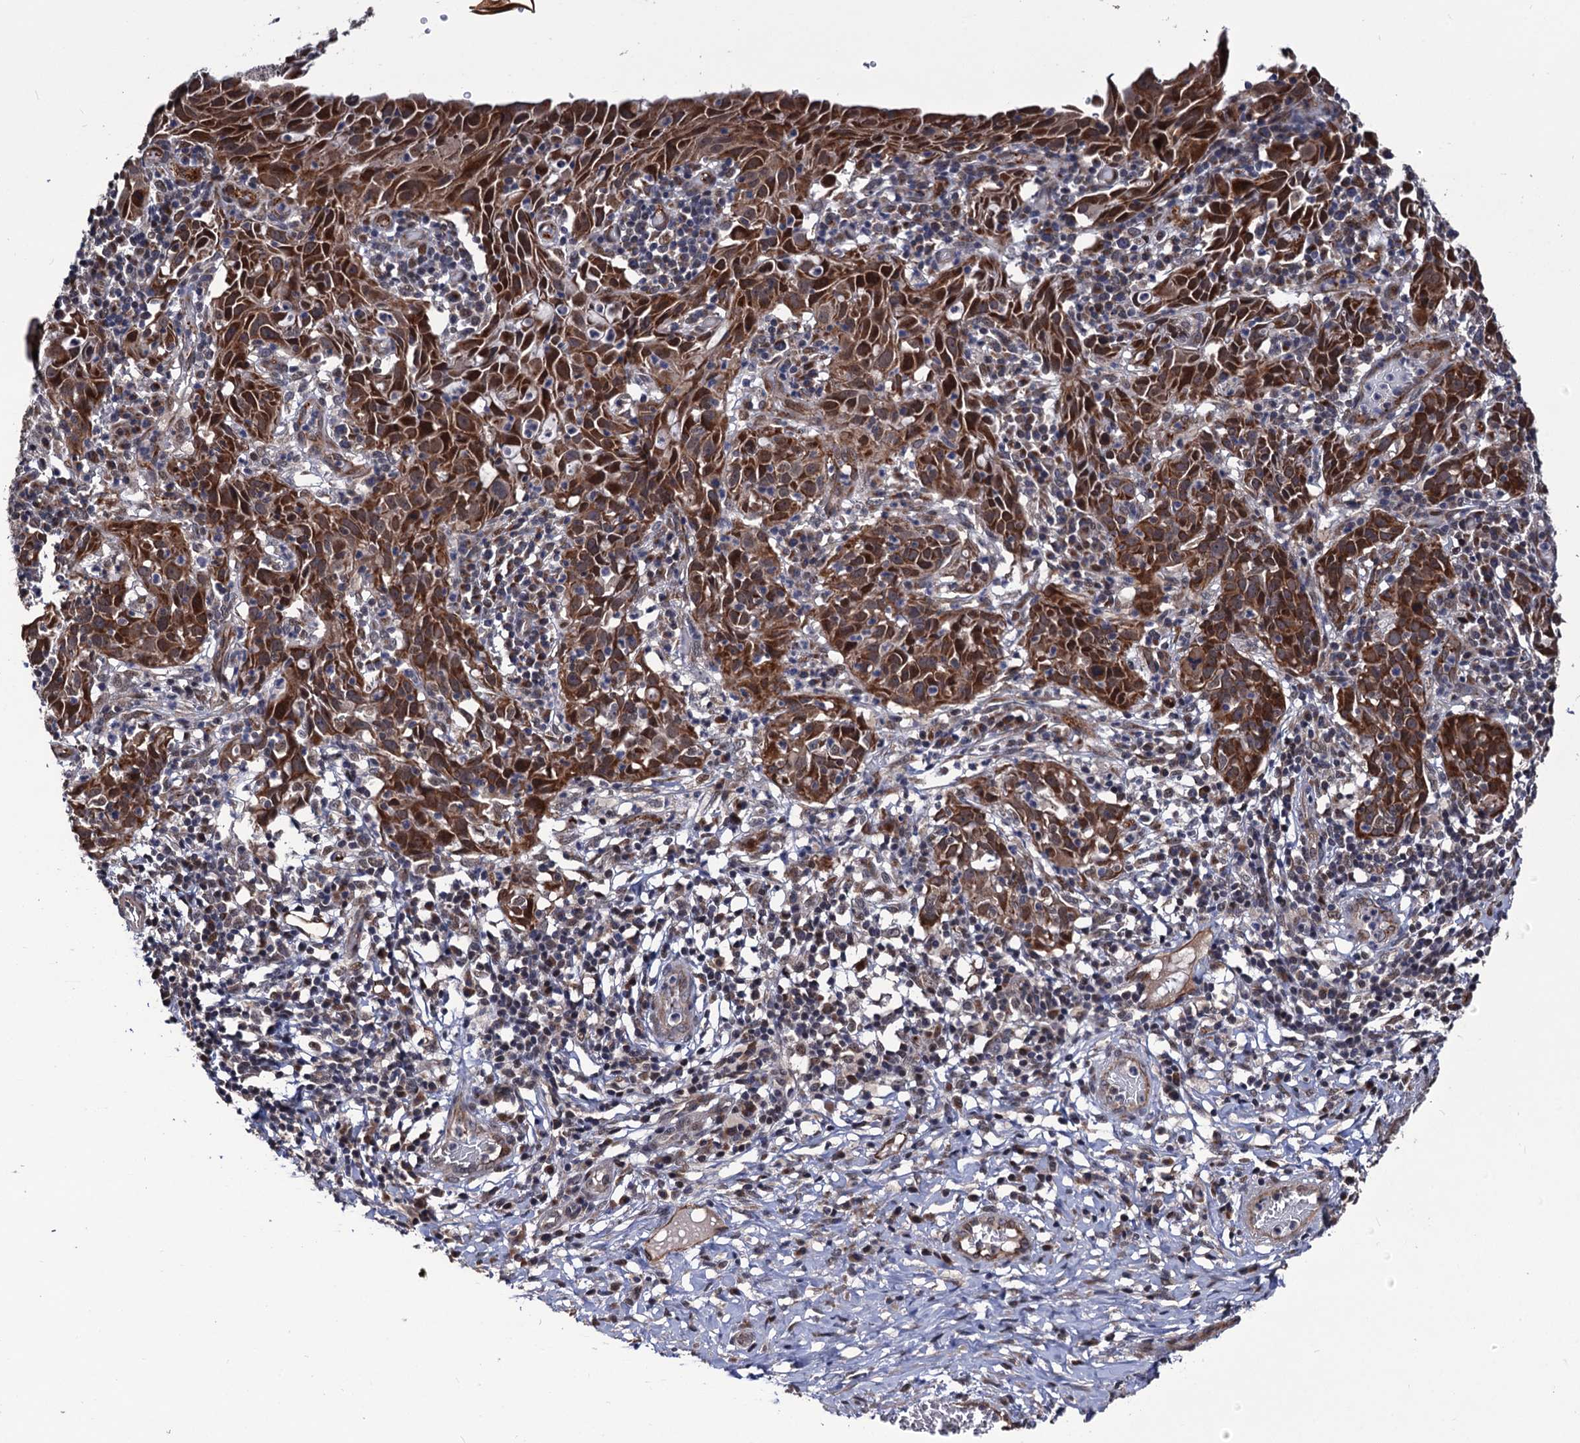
{"staining": {"intensity": "strong", "quantity": ">75%", "location": "cytoplasmic/membranous,nuclear"}, "tissue": "cervical cancer", "cell_type": "Tumor cells", "image_type": "cancer", "snomed": [{"axis": "morphology", "description": "Squamous cell carcinoma, NOS"}, {"axis": "topography", "description": "Cervix"}], "caption": "Strong cytoplasmic/membranous and nuclear expression for a protein is identified in approximately >75% of tumor cells of cervical cancer using immunohistochemistry (IHC).", "gene": "LRRC63", "patient": {"sex": "female", "age": 50}}